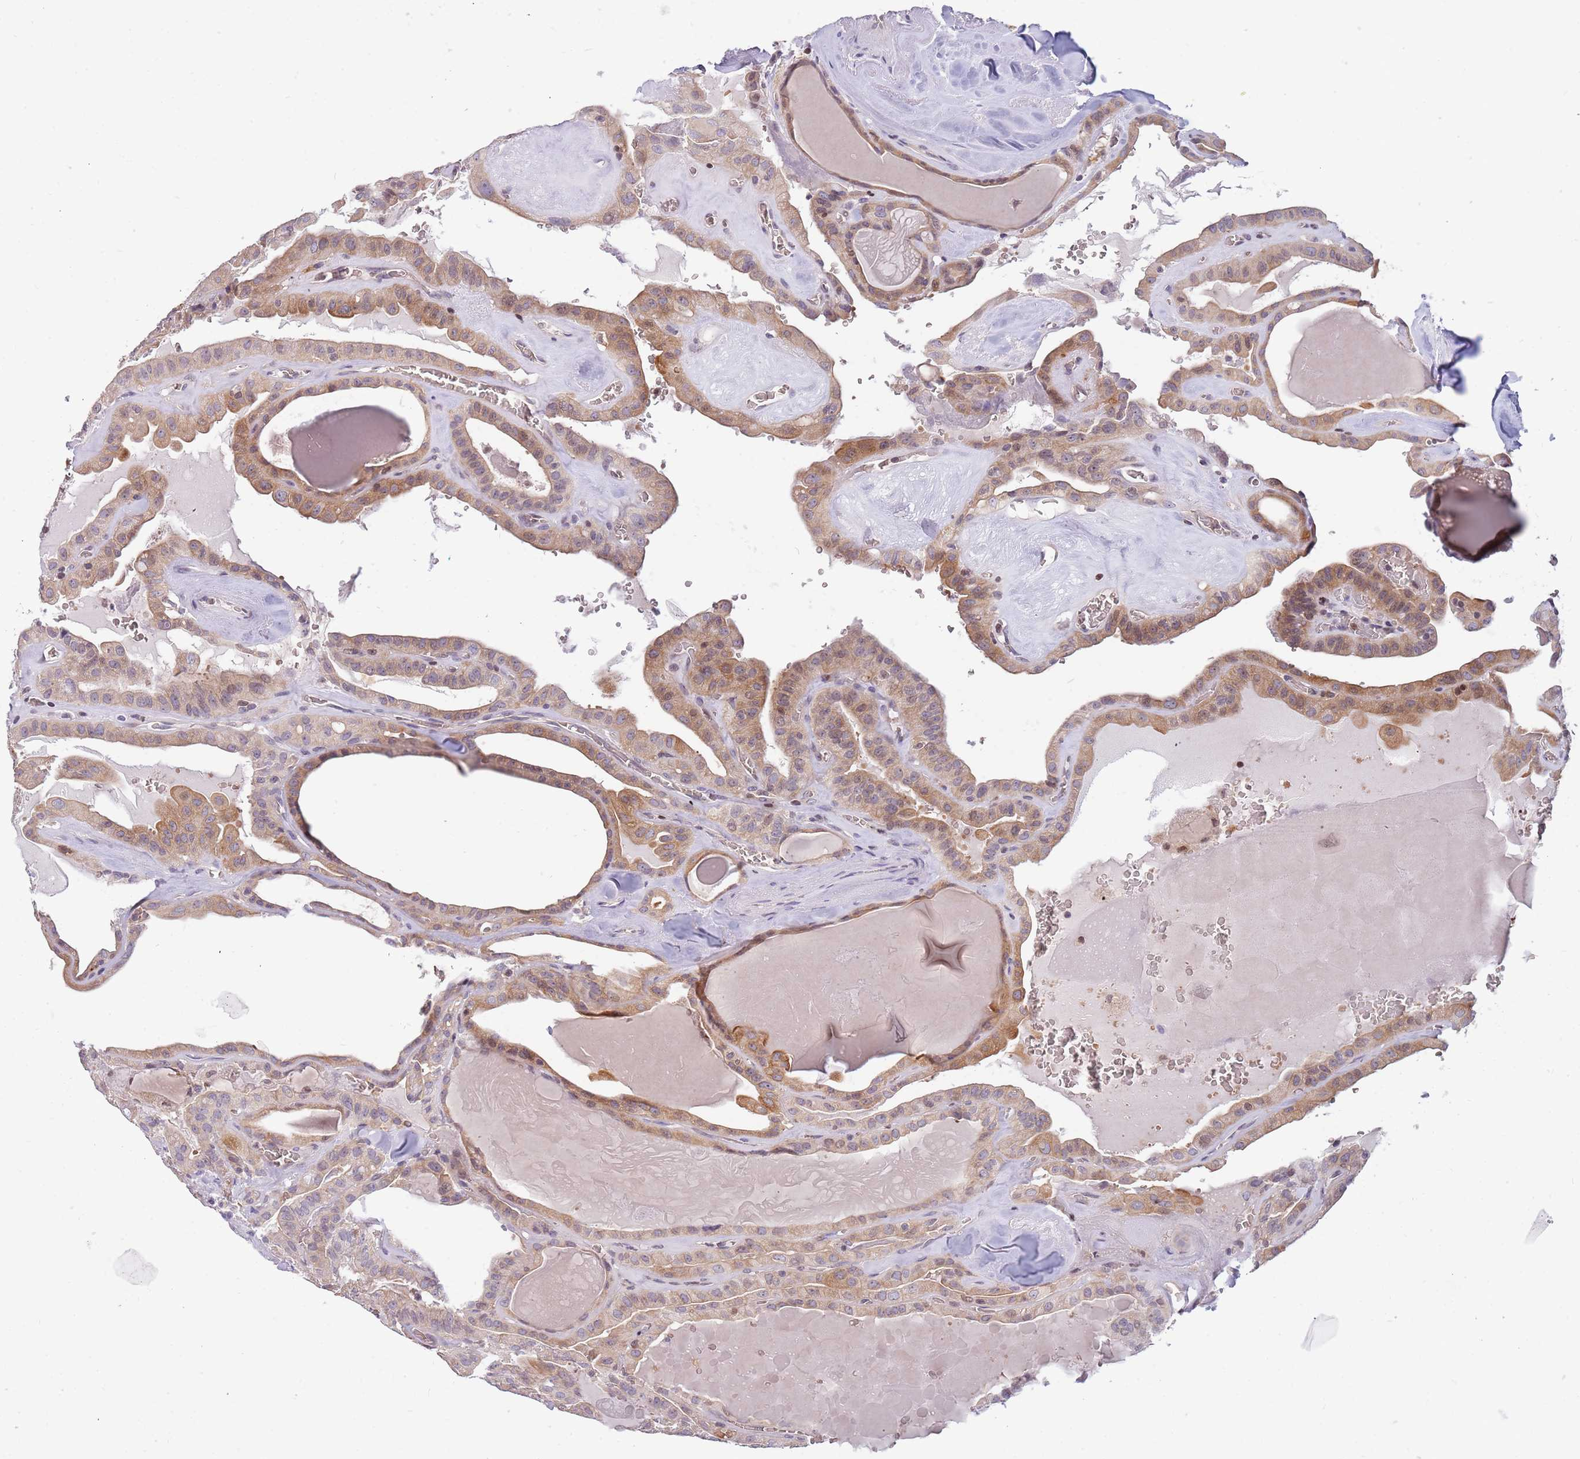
{"staining": {"intensity": "moderate", "quantity": "25%-75%", "location": "cytoplasmic/membranous"}, "tissue": "thyroid cancer", "cell_type": "Tumor cells", "image_type": "cancer", "snomed": [{"axis": "morphology", "description": "Papillary adenocarcinoma, NOS"}, {"axis": "topography", "description": "Thyroid gland"}], "caption": "IHC histopathology image of human papillary adenocarcinoma (thyroid) stained for a protein (brown), which demonstrates medium levels of moderate cytoplasmic/membranous expression in approximately 25%-75% of tumor cells.", "gene": "ARHGEF5", "patient": {"sex": "male", "age": 52}}